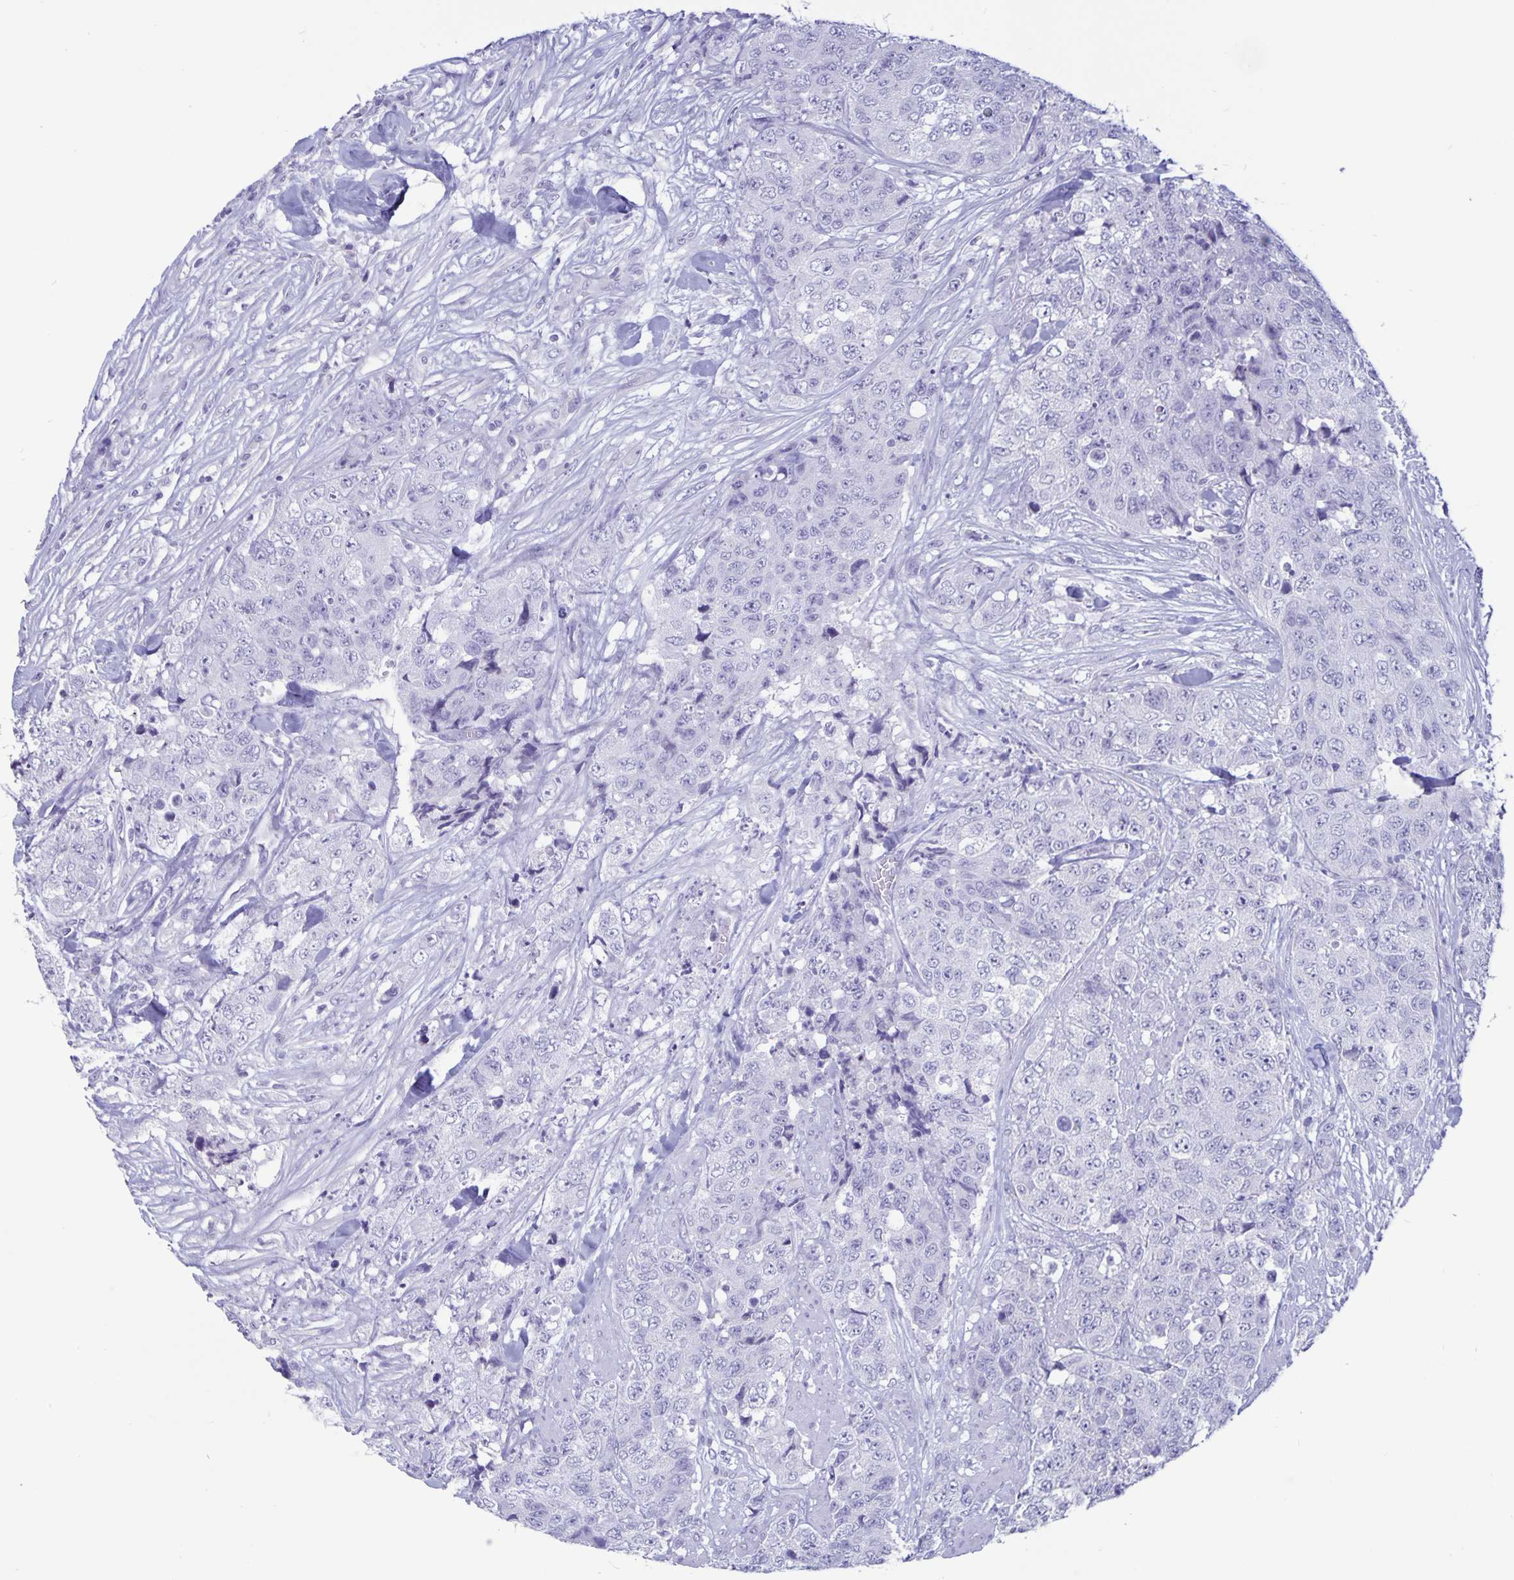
{"staining": {"intensity": "negative", "quantity": "none", "location": "none"}, "tissue": "urothelial cancer", "cell_type": "Tumor cells", "image_type": "cancer", "snomed": [{"axis": "morphology", "description": "Urothelial carcinoma, High grade"}, {"axis": "topography", "description": "Urinary bladder"}], "caption": "The micrograph demonstrates no significant staining in tumor cells of urothelial cancer. (DAB immunohistochemistry (IHC) with hematoxylin counter stain).", "gene": "BPIFA3", "patient": {"sex": "female", "age": 78}}